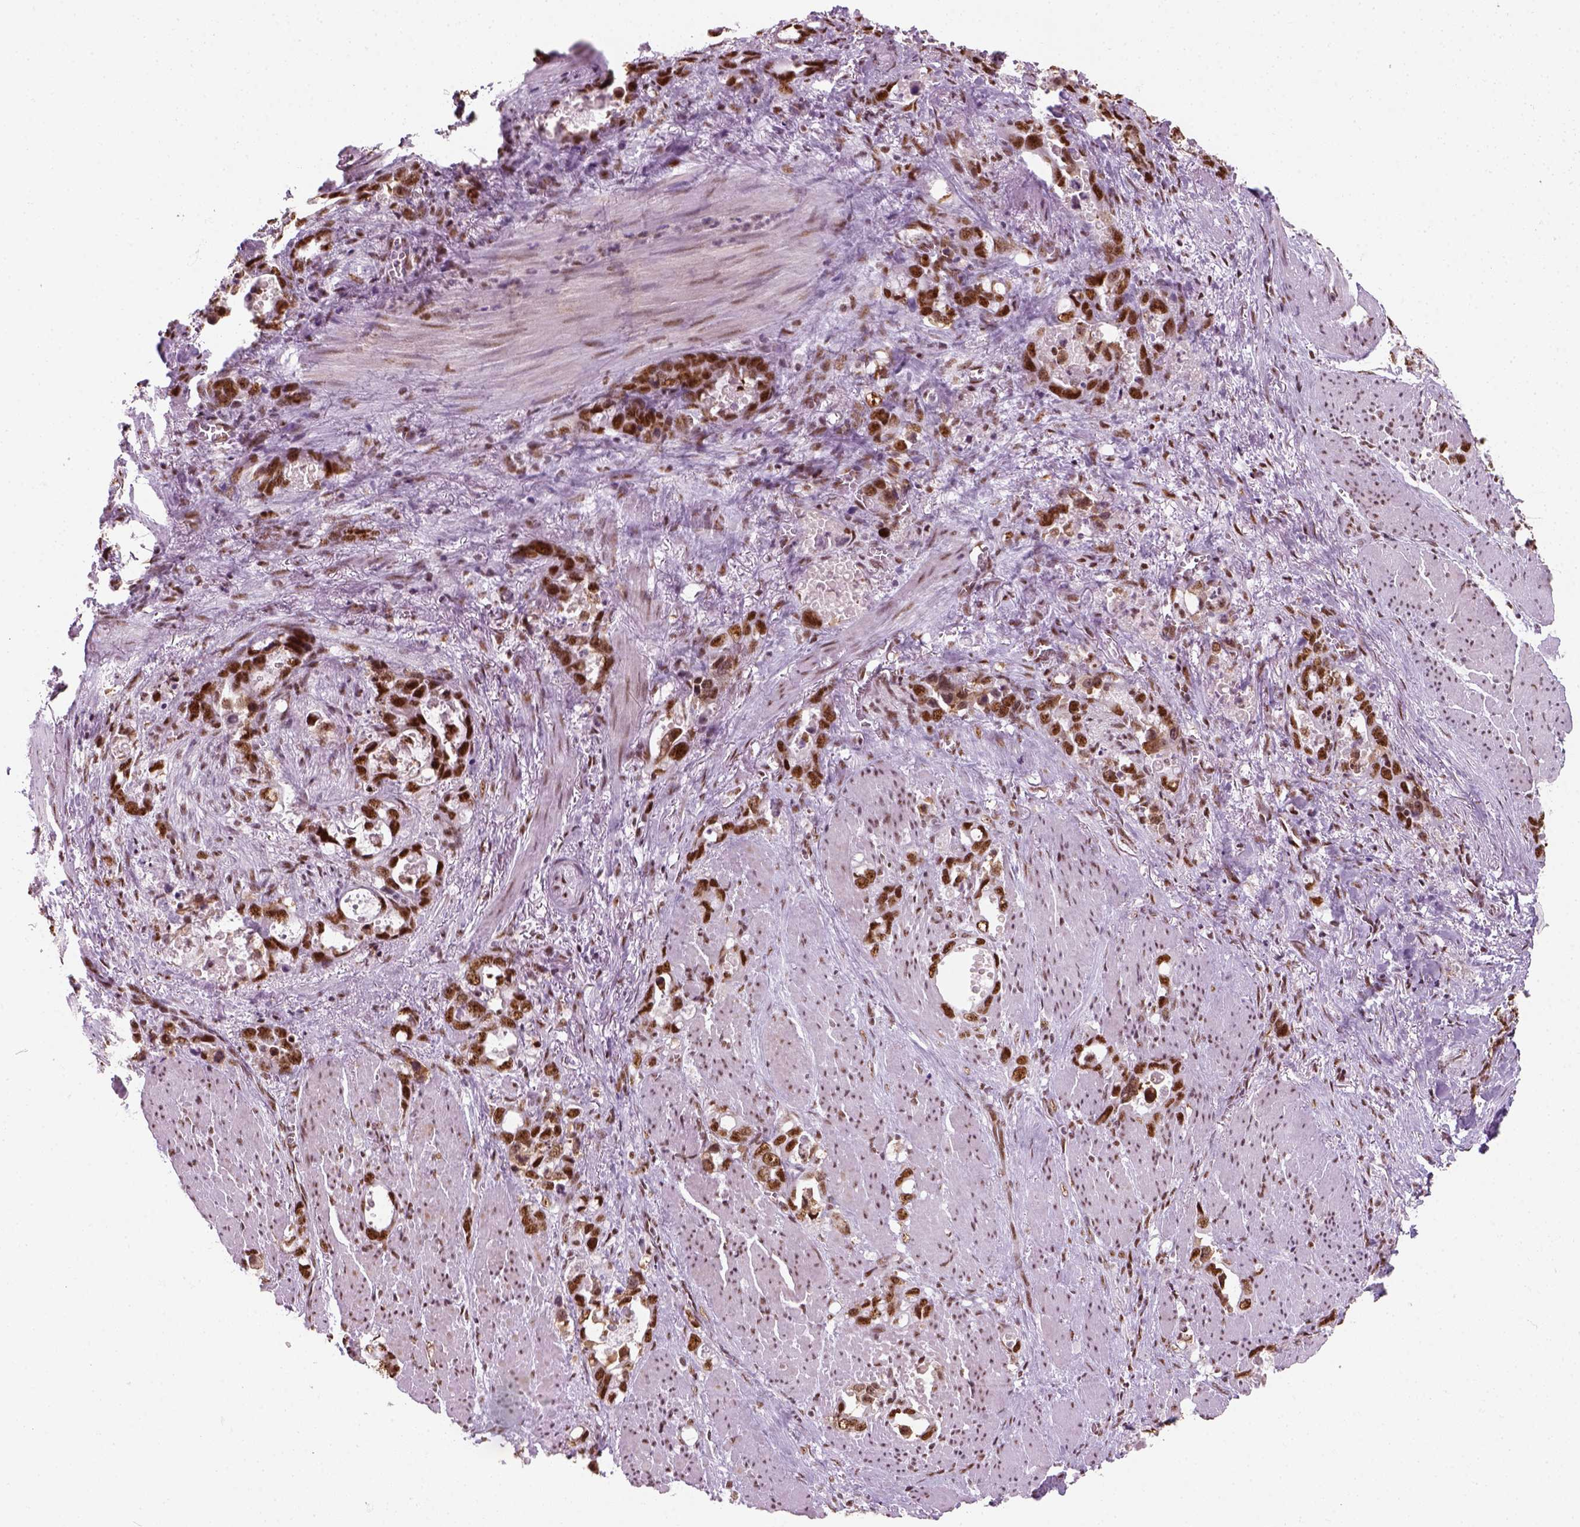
{"staining": {"intensity": "strong", "quantity": ">75%", "location": "nuclear"}, "tissue": "stomach cancer", "cell_type": "Tumor cells", "image_type": "cancer", "snomed": [{"axis": "morphology", "description": "Normal tissue, NOS"}, {"axis": "morphology", "description": "Adenocarcinoma, NOS"}, {"axis": "topography", "description": "Esophagus"}, {"axis": "topography", "description": "Stomach, upper"}], "caption": "Immunohistochemistry of human stomach adenocarcinoma shows high levels of strong nuclear staining in about >75% of tumor cells.", "gene": "GTF2F1", "patient": {"sex": "male", "age": 74}}